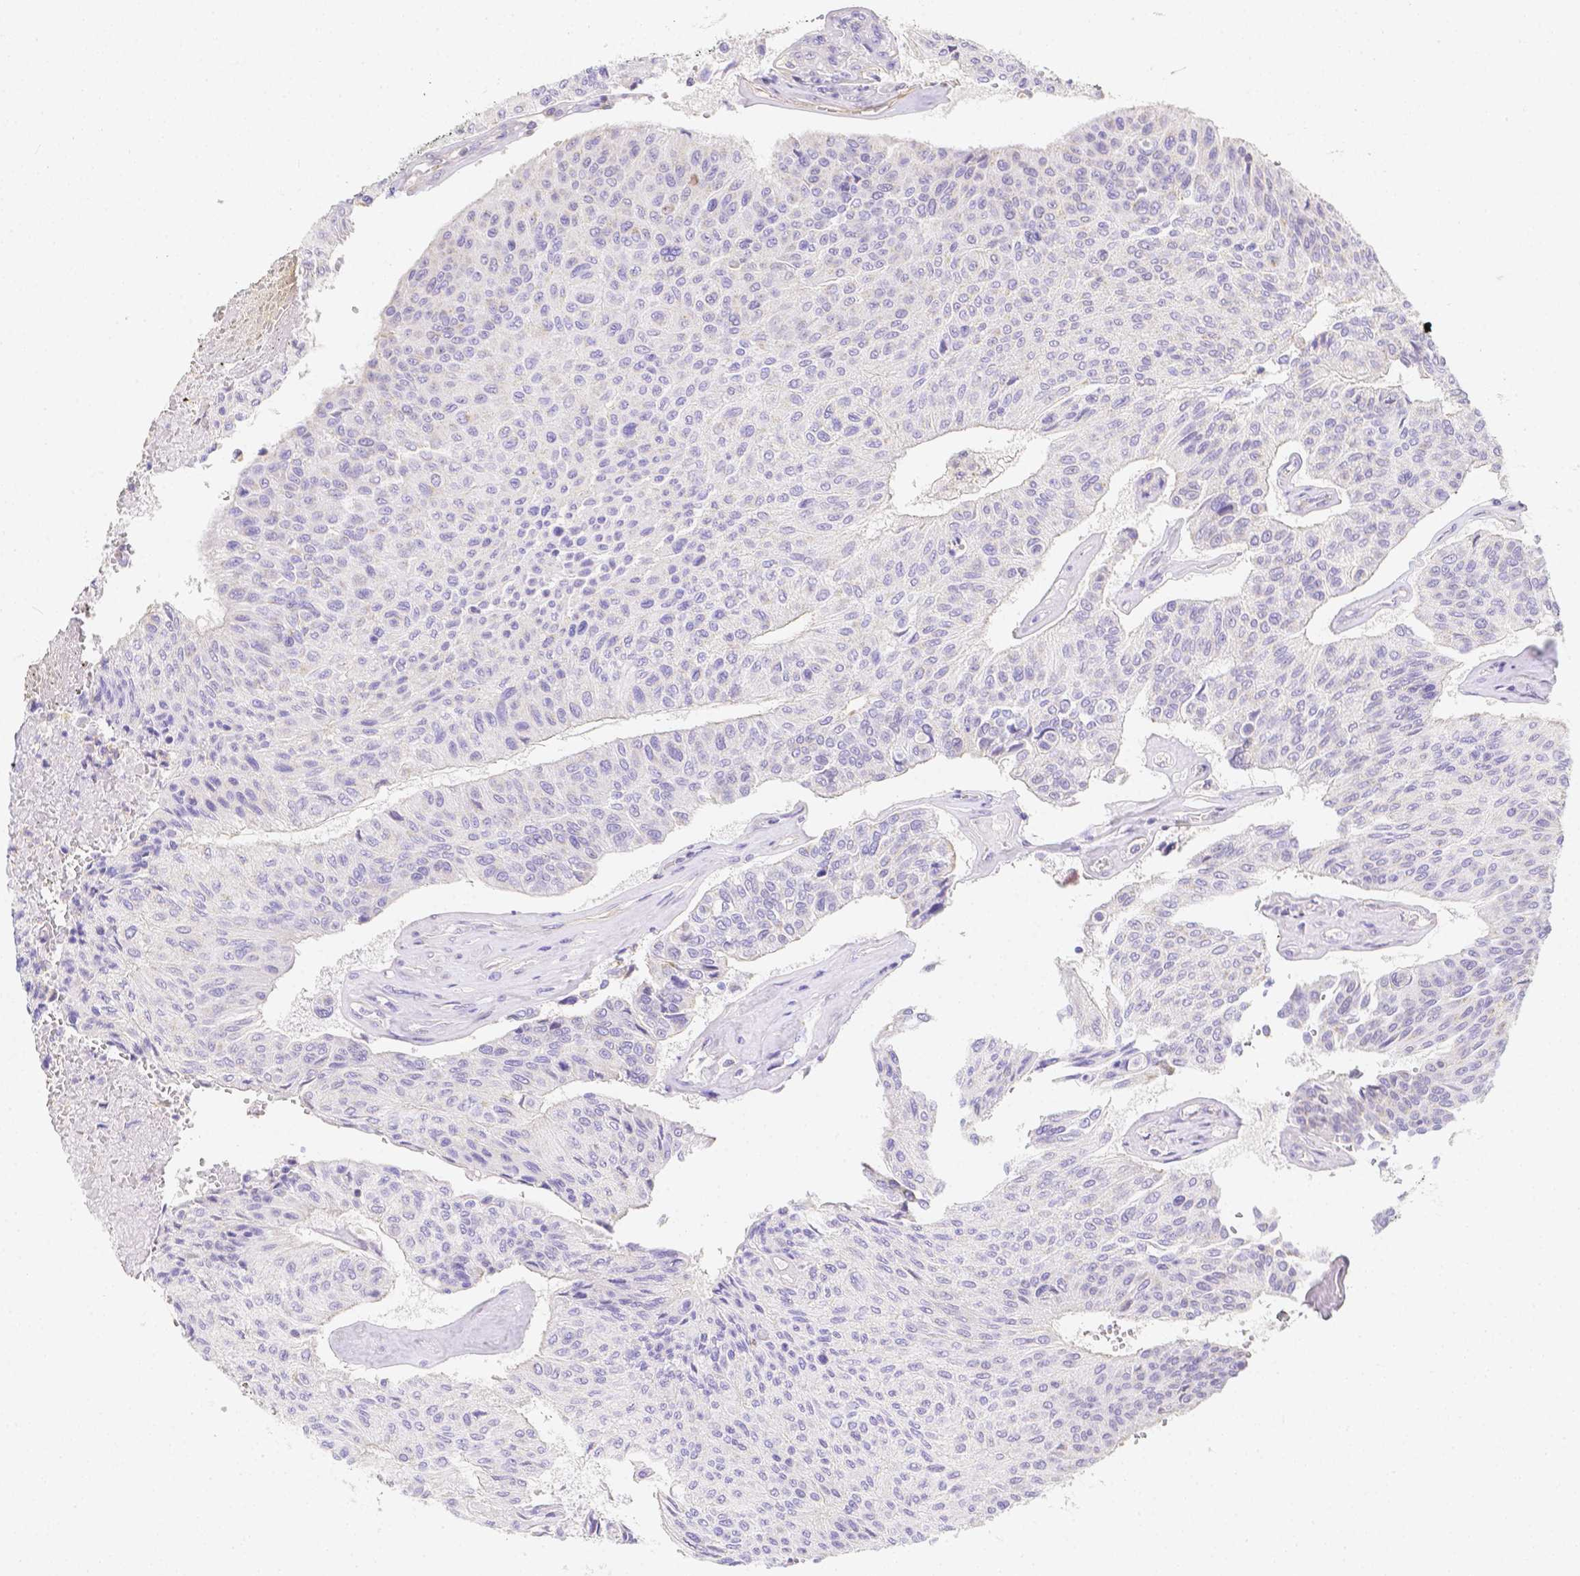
{"staining": {"intensity": "negative", "quantity": "none", "location": "none"}, "tissue": "urothelial cancer", "cell_type": "Tumor cells", "image_type": "cancer", "snomed": [{"axis": "morphology", "description": "Urothelial carcinoma, High grade"}, {"axis": "topography", "description": "Urinary bladder"}], "caption": "Micrograph shows no protein expression in tumor cells of high-grade urothelial carcinoma tissue. (DAB (3,3'-diaminobenzidine) immunohistochemistry (IHC) visualized using brightfield microscopy, high magnification).", "gene": "ASAH2", "patient": {"sex": "male", "age": 66}}